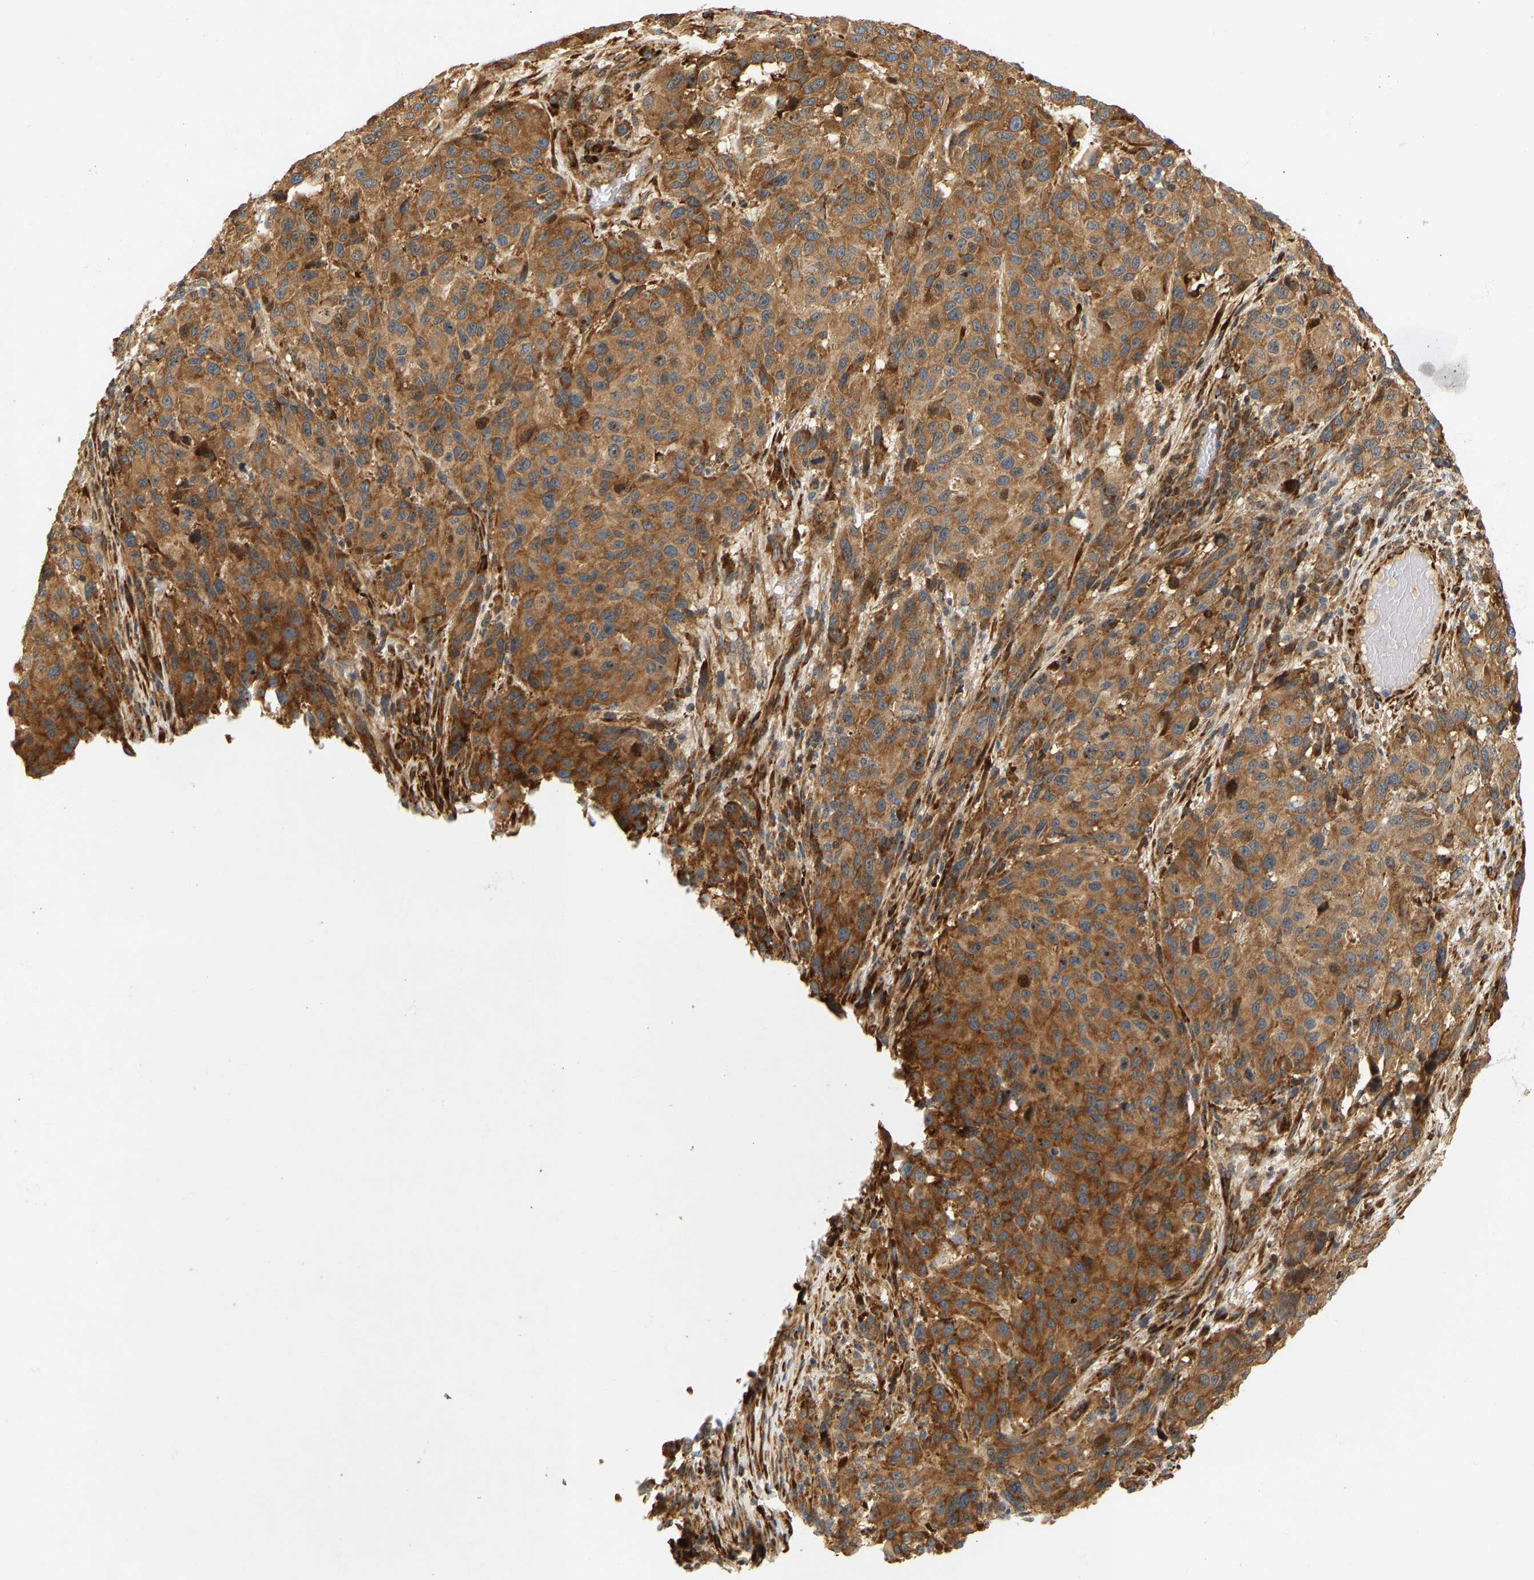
{"staining": {"intensity": "moderate", "quantity": ">75%", "location": "cytoplasmic/membranous"}, "tissue": "melanoma", "cell_type": "Tumor cells", "image_type": "cancer", "snomed": [{"axis": "morphology", "description": "Malignant melanoma, Metastatic site"}, {"axis": "topography", "description": "Lymph node"}], "caption": "Immunohistochemical staining of human melanoma demonstrates medium levels of moderate cytoplasmic/membranous staining in about >75% of tumor cells.", "gene": "RPS14", "patient": {"sex": "male", "age": 61}}